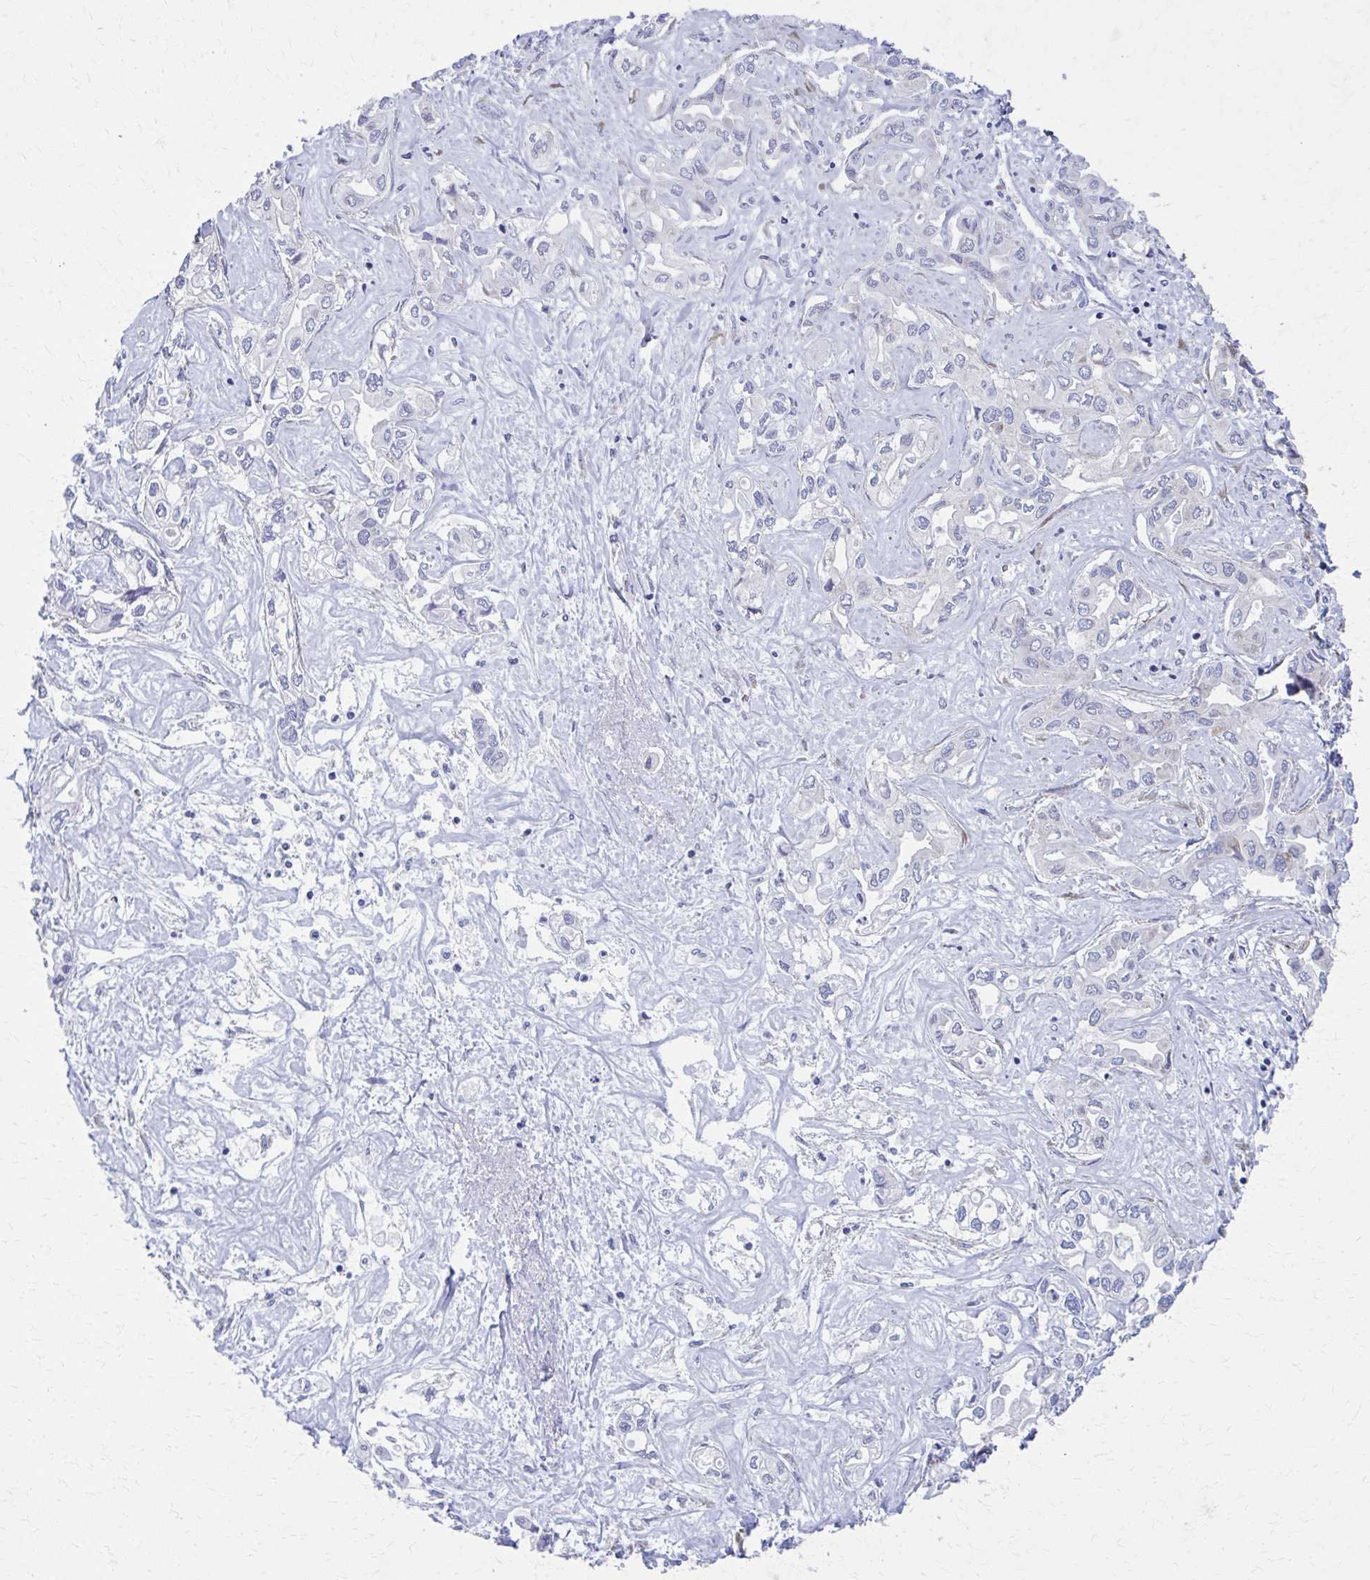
{"staining": {"intensity": "negative", "quantity": "none", "location": "none"}, "tissue": "liver cancer", "cell_type": "Tumor cells", "image_type": "cancer", "snomed": [{"axis": "morphology", "description": "Cholangiocarcinoma"}, {"axis": "topography", "description": "Liver"}], "caption": "This is an IHC photomicrograph of liver cancer. There is no expression in tumor cells.", "gene": "SPATS2L", "patient": {"sex": "female", "age": 64}}